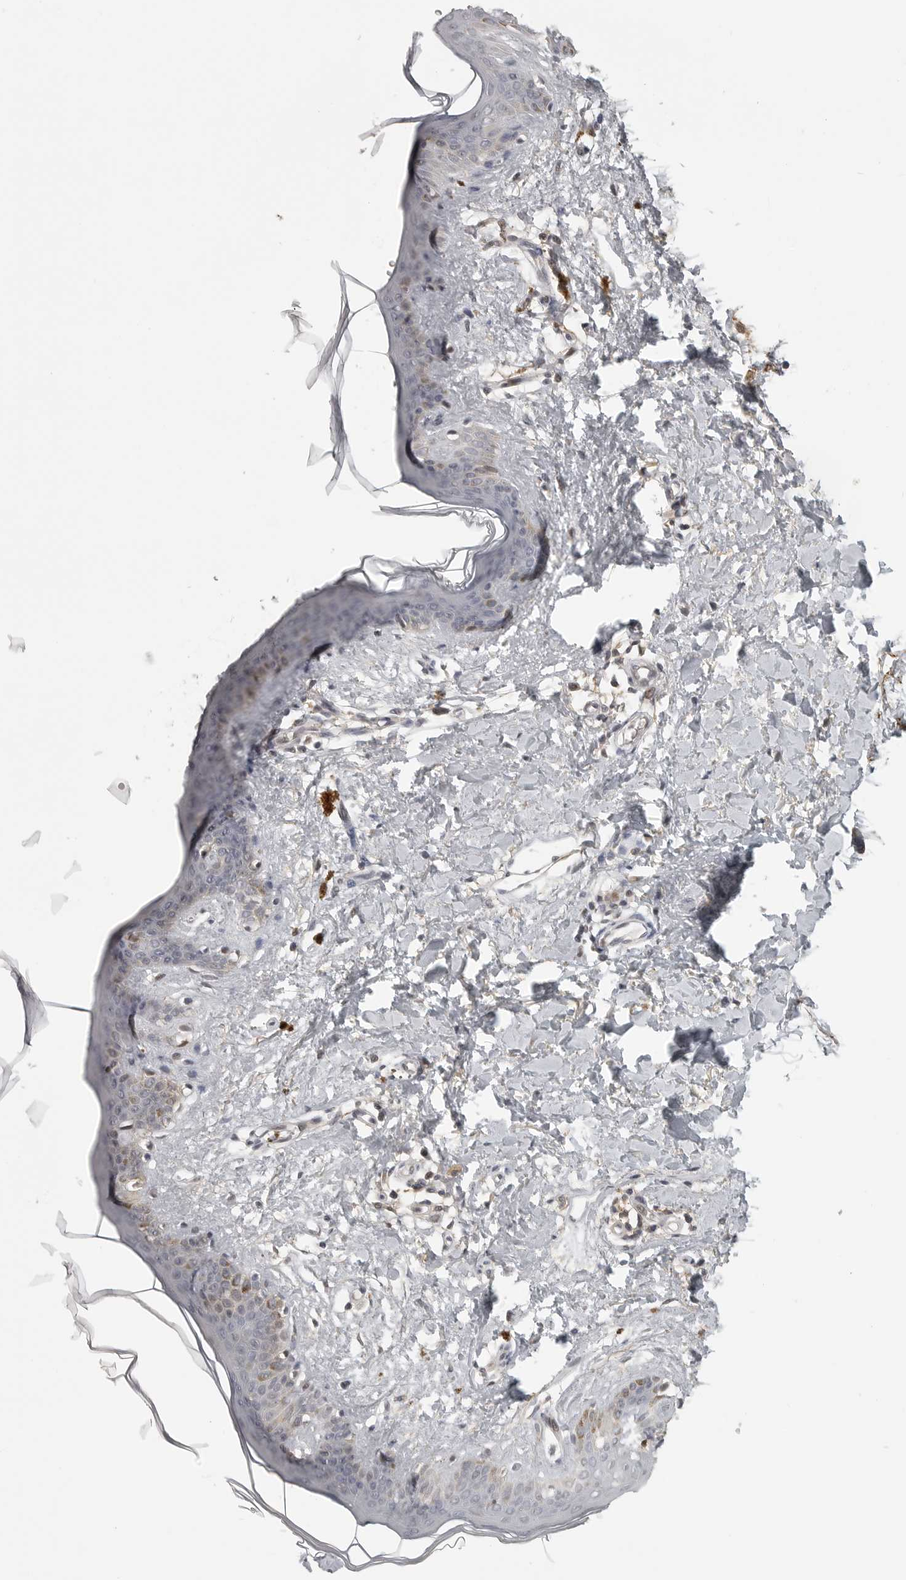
{"staining": {"intensity": "weak", "quantity": "25%-75%", "location": "cytoplasmic/membranous"}, "tissue": "skin", "cell_type": "Fibroblasts", "image_type": "normal", "snomed": [{"axis": "morphology", "description": "Normal tissue, NOS"}, {"axis": "topography", "description": "Skin"}], "caption": "Skin stained with DAB IHC reveals low levels of weak cytoplasmic/membranous staining in about 25%-75% of fibroblasts.", "gene": "UROD", "patient": {"sex": "female", "age": 46}}